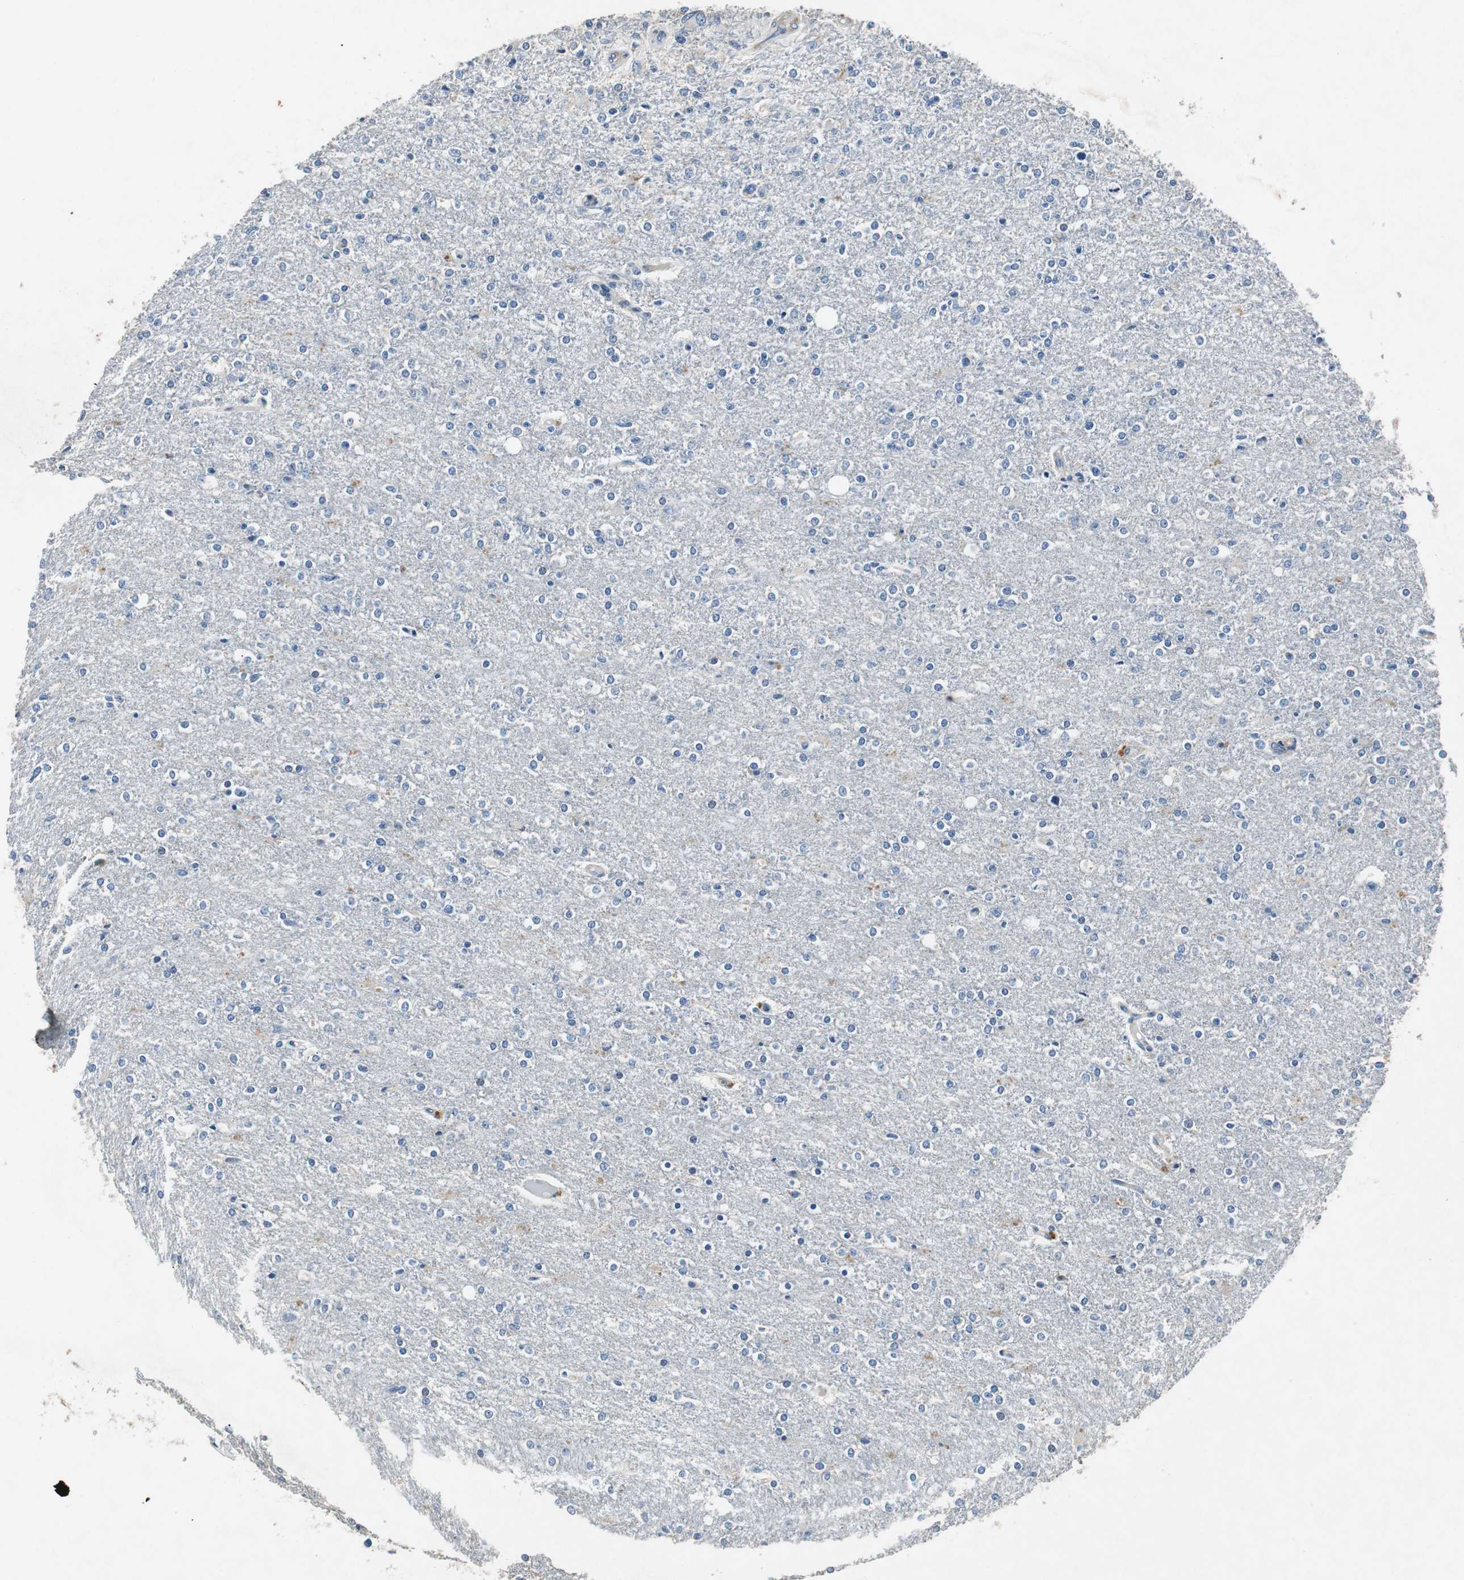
{"staining": {"intensity": "weak", "quantity": "<25%", "location": "cytoplasmic/membranous"}, "tissue": "glioma", "cell_type": "Tumor cells", "image_type": "cancer", "snomed": [{"axis": "morphology", "description": "Glioma, malignant, High grade"}, {"axis": "topography", "description": "Cerebral cortex"}], "caption": "This is a photomicrograph of immunohistochemistry staining of glioma, which shows no expression in tumor cells.", "gene": "RPL35", "patient": {"sex": "male", "age": 76}}